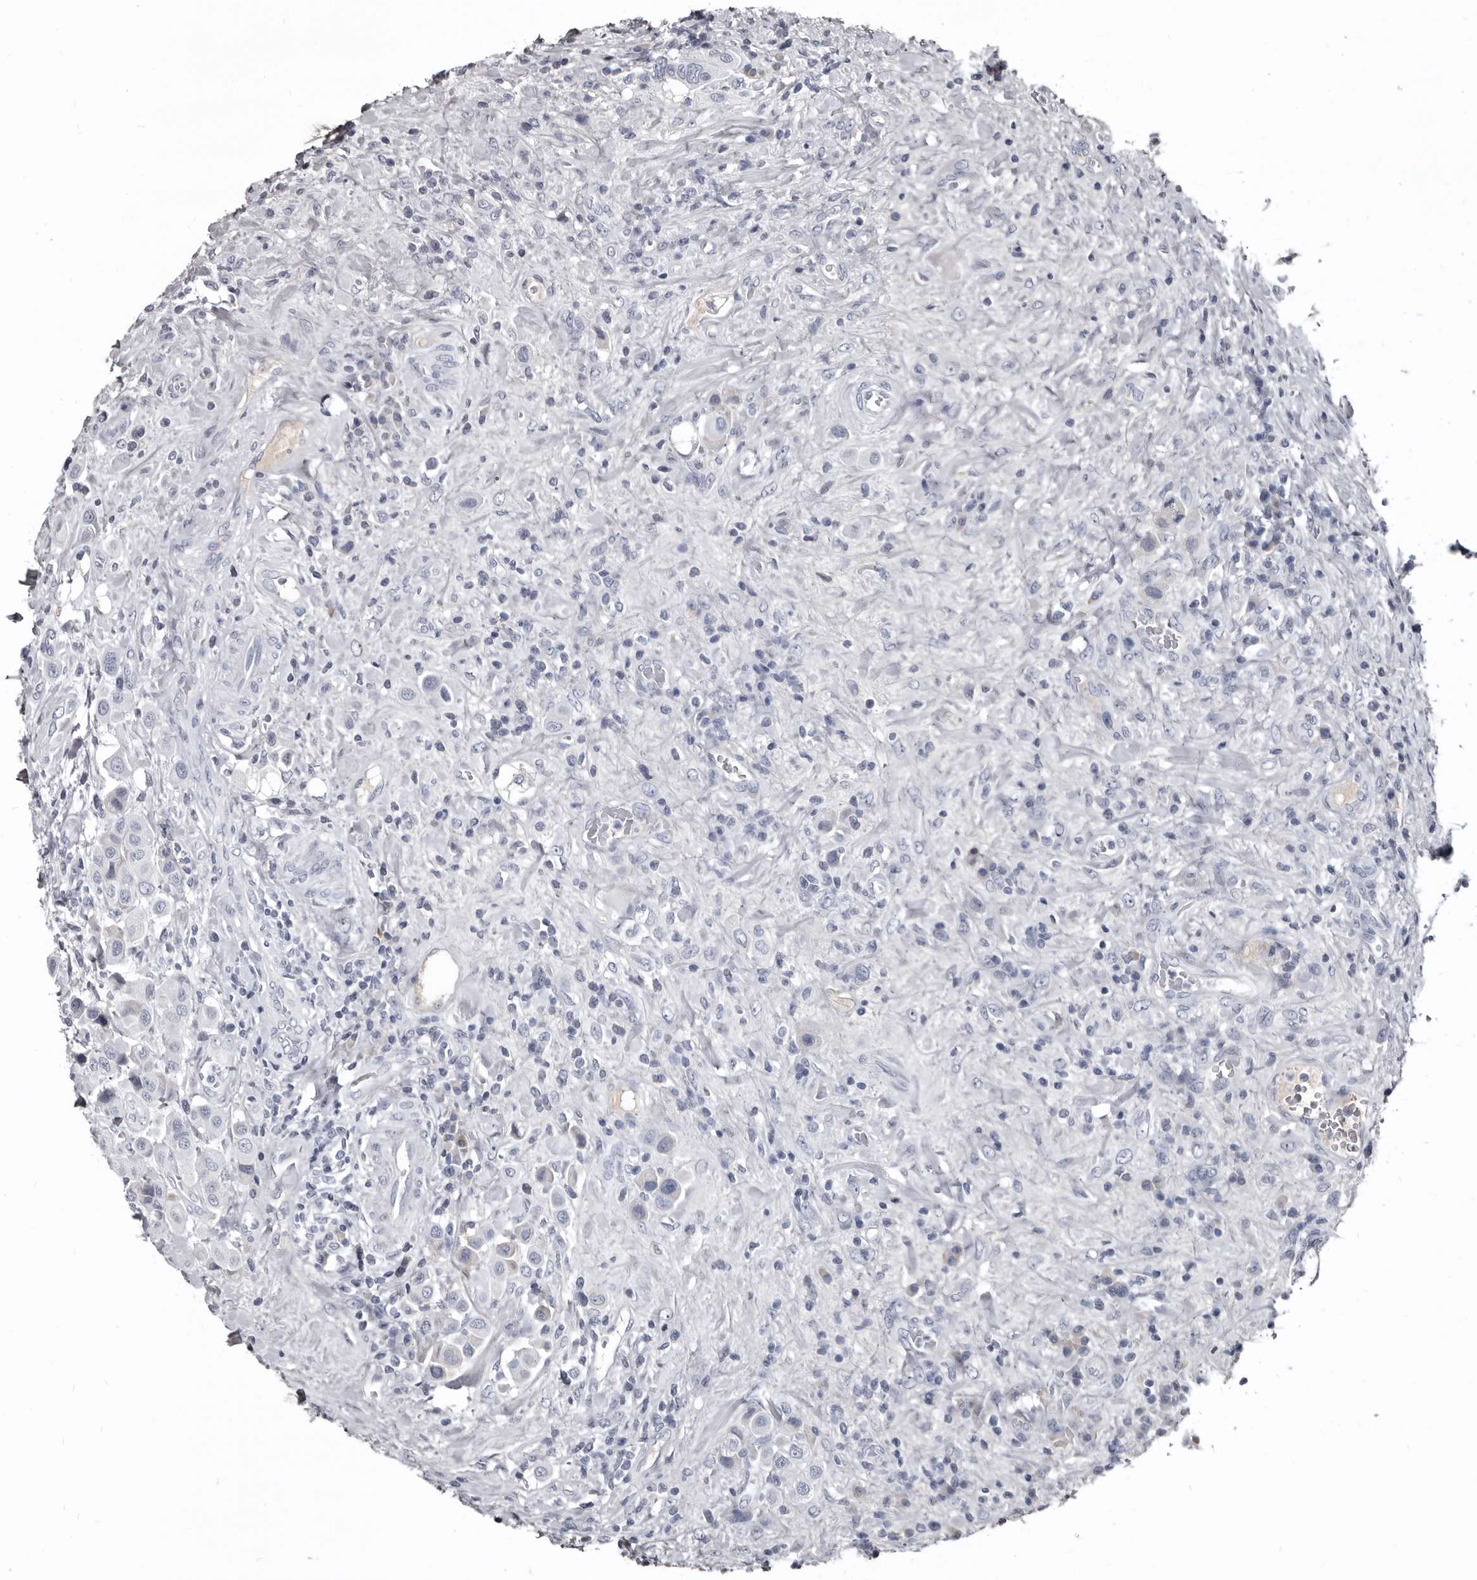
{"staining": {"intensity": "negative", "quantity": "none", "location": "none"}, "tissue": "urothelial cancer", "cell_type": "Tumor cells", "image_type": "cancer", "snomed": [{"axis": "morphology", "description": "Urothelial carcinoma, High grade"}, {"axis": "topography", "description": "Urinary bladder"}], "caption": "The IHC micrograph has no significant positivity in tumor cells of urothelial cancer tissue.", "gene": "GREB1", "patient": {"sex": "male", "age": 50}}